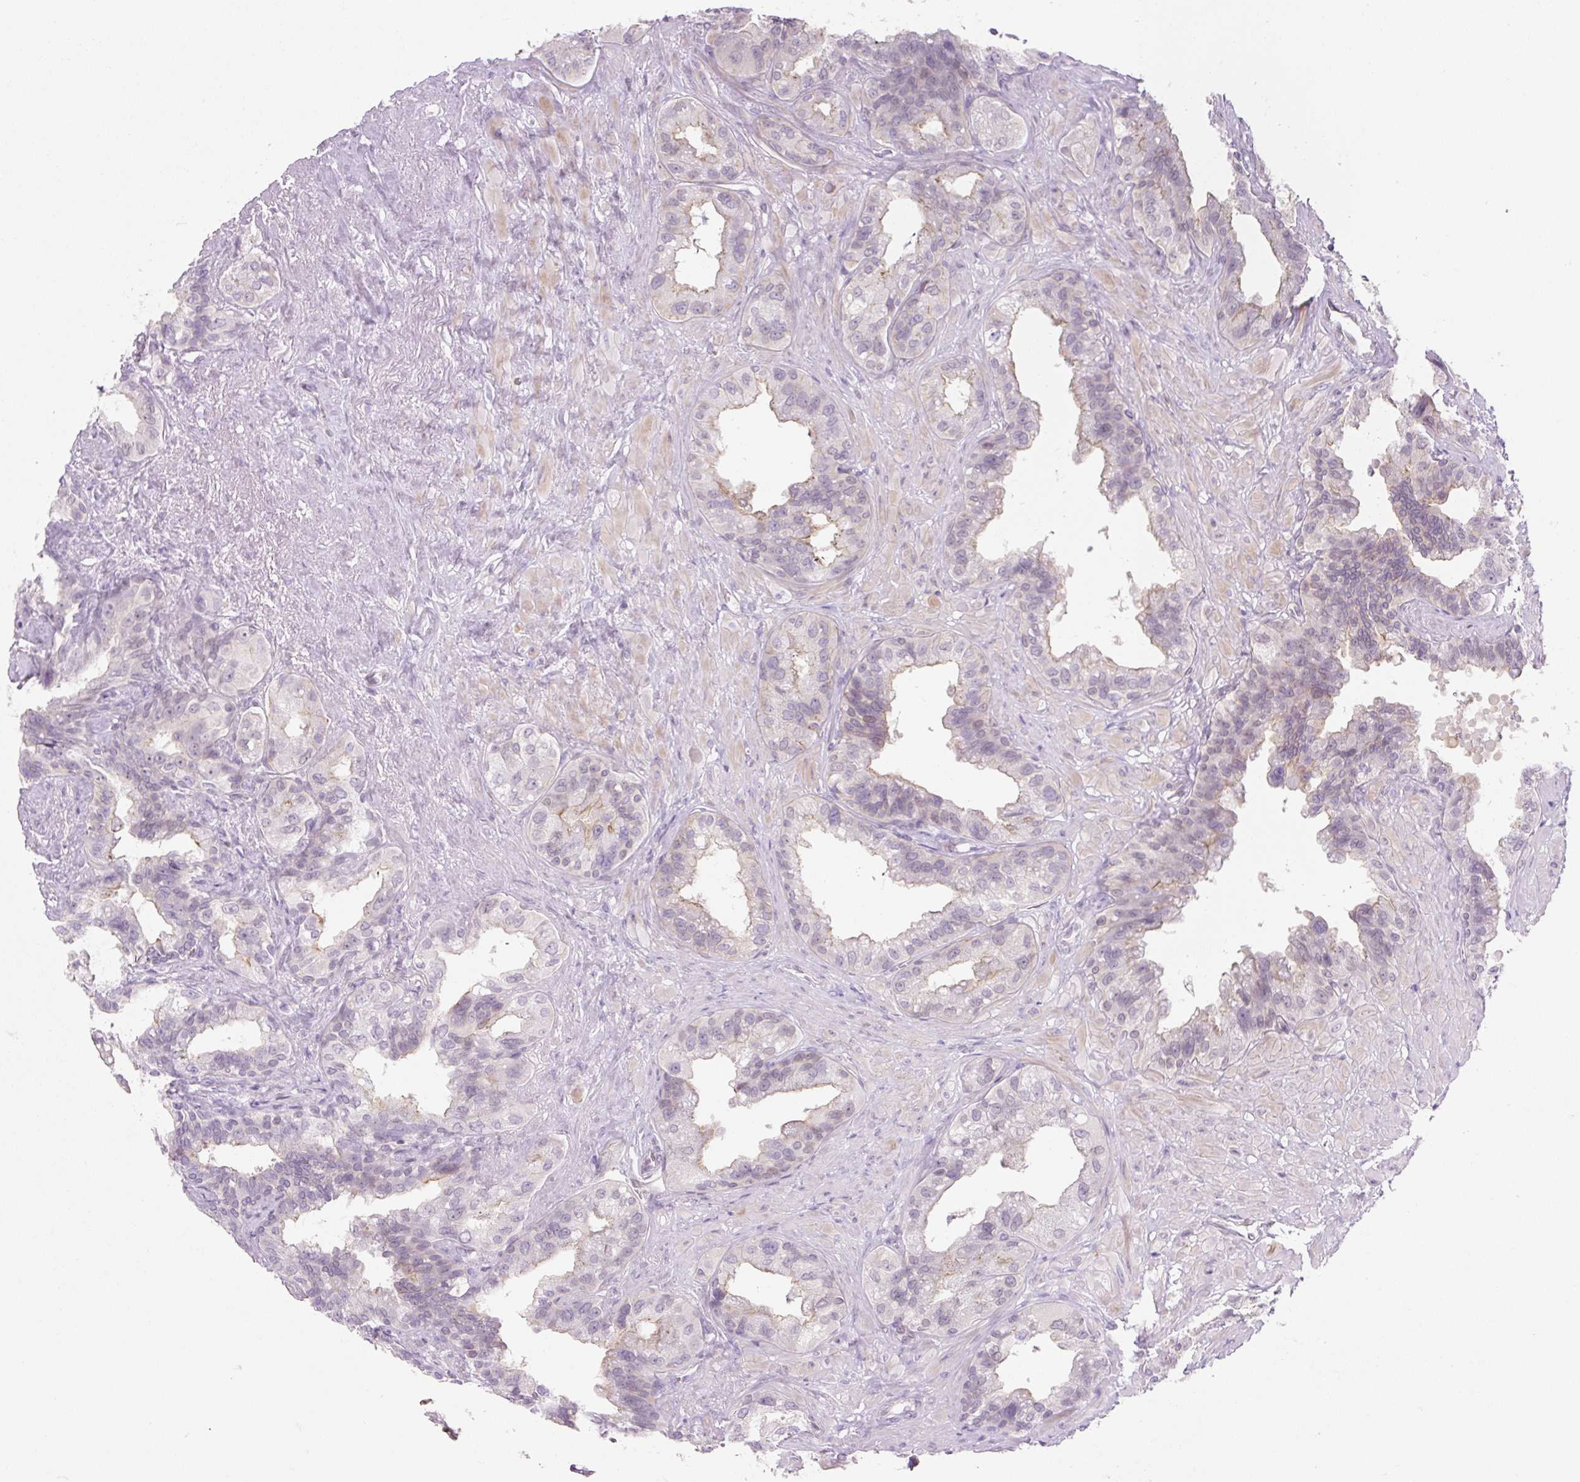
{"staining": {"intensity": "weak", "quantity": "25%-75%", "location": "cytoplasmic/membranous,nuclear"}, "tissue": "seminal vesicle", "cell_type": "Glandular cells", "image_type": "normal", "snomed": [{"axis": "morphology", "description": "Normal tissue, NOS"}, {"axis": "topography", "description": "Seminal veicle"}, {"axis": "topography", "description": "Peripheral nerve tissue"}], "caption": "Immunohistochemical staining of benign human seminal vesicle exhibits low levels of weak cytoplasmic/membranous,nuclear expression in approximately 25%-75% of glandular cells.", "gene": "SYNE3", "patient": {"sex": "male", "age": 76}}